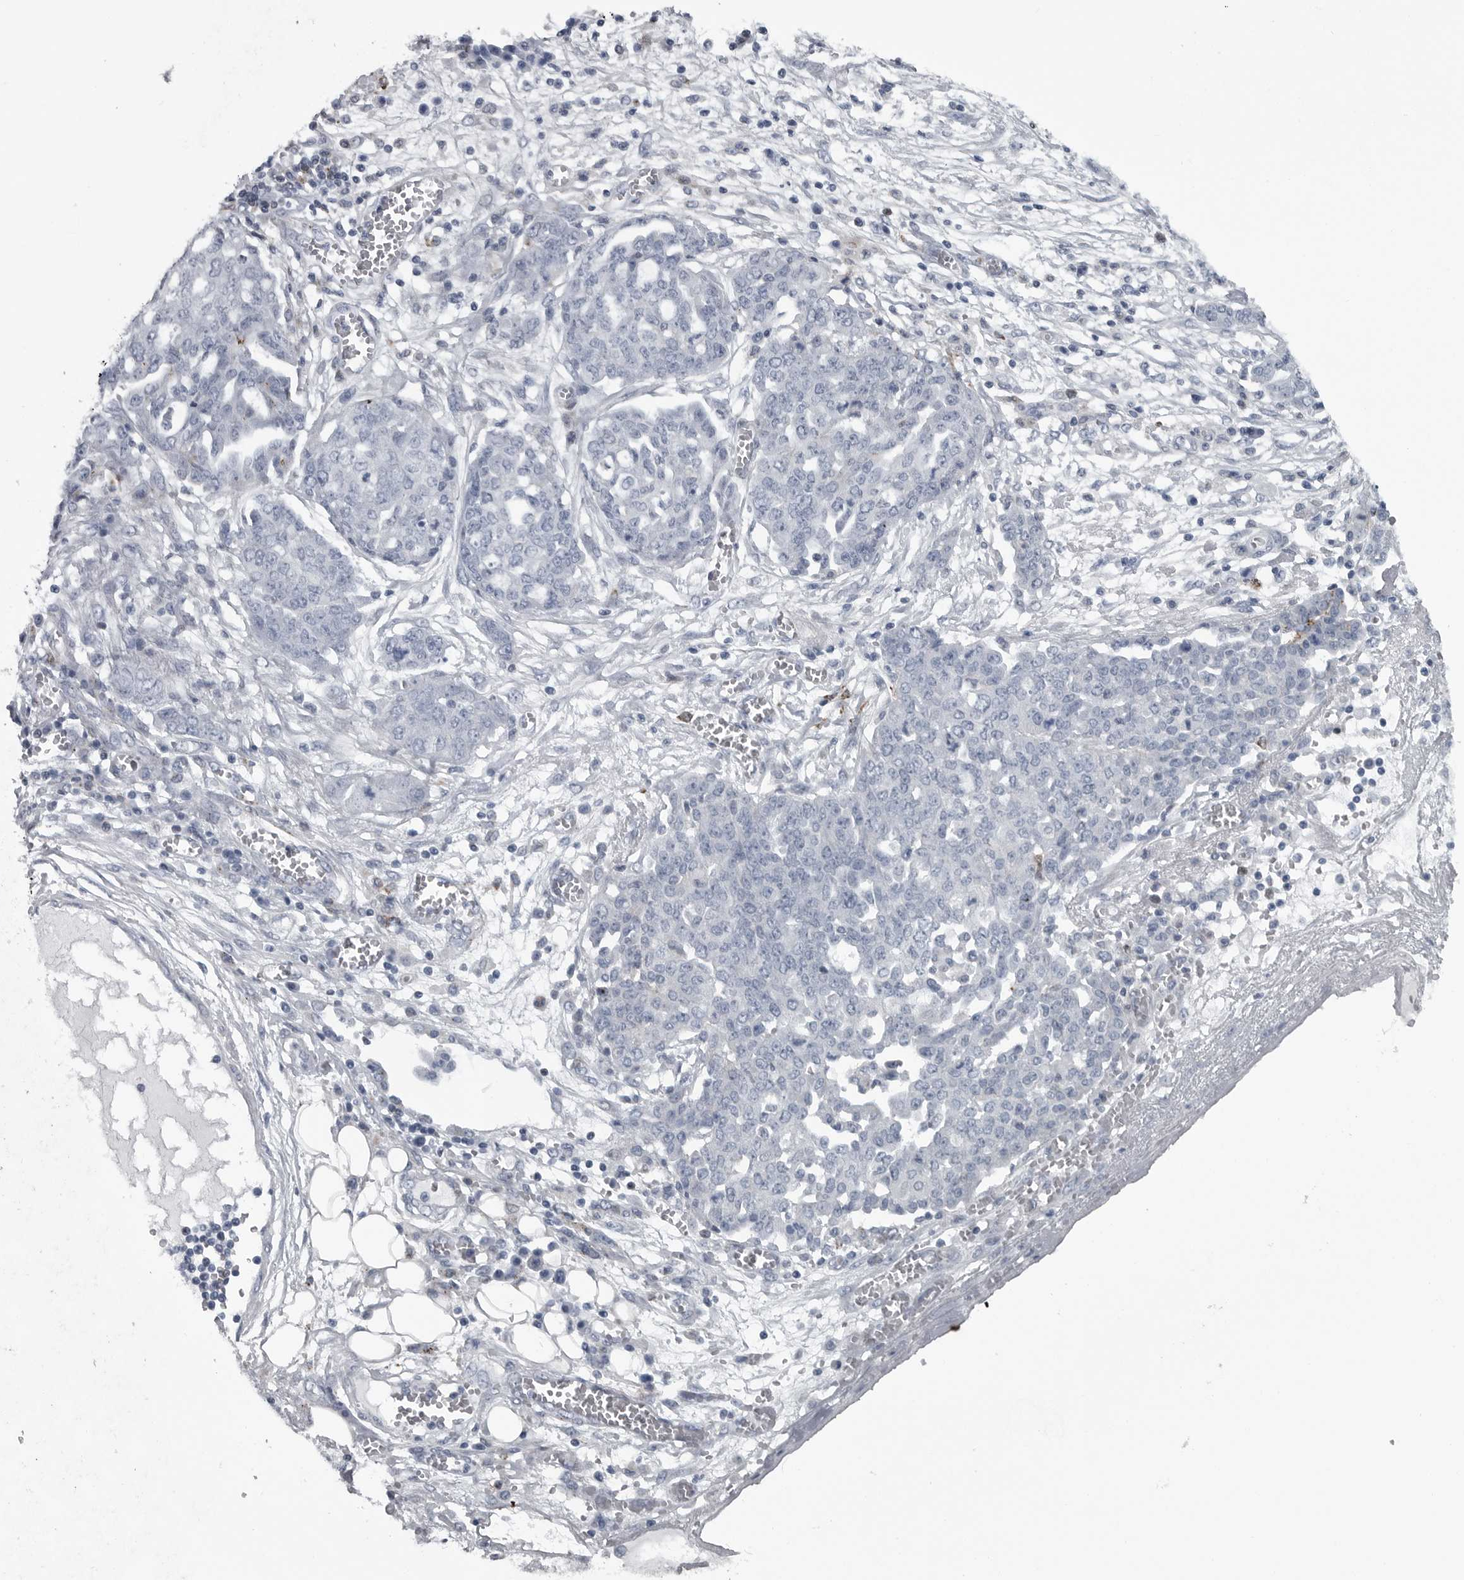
{"staining": {"intensity": "negative", "quantity": "none", "location": "none"}, "tissue": "ovarian cancer", "cell_type": "Tumor cells", "image_type": "cancer", "snomed": [{"axis": "morphology", "description": "Cystadenocarcinoma, serous, NOS"}, {"axis": "topography", "description": "Soft tissue"}, {"axis": "topography", "description": "Ovary"}], "caption": "DAB (3,3'-diaminobenzidine) immunohistochemical staining of ovarian cancer reveals no significant positivity in tumor cells.", "gene": "LYSMD1", "patient": {"sex": "female", "age": 57}}